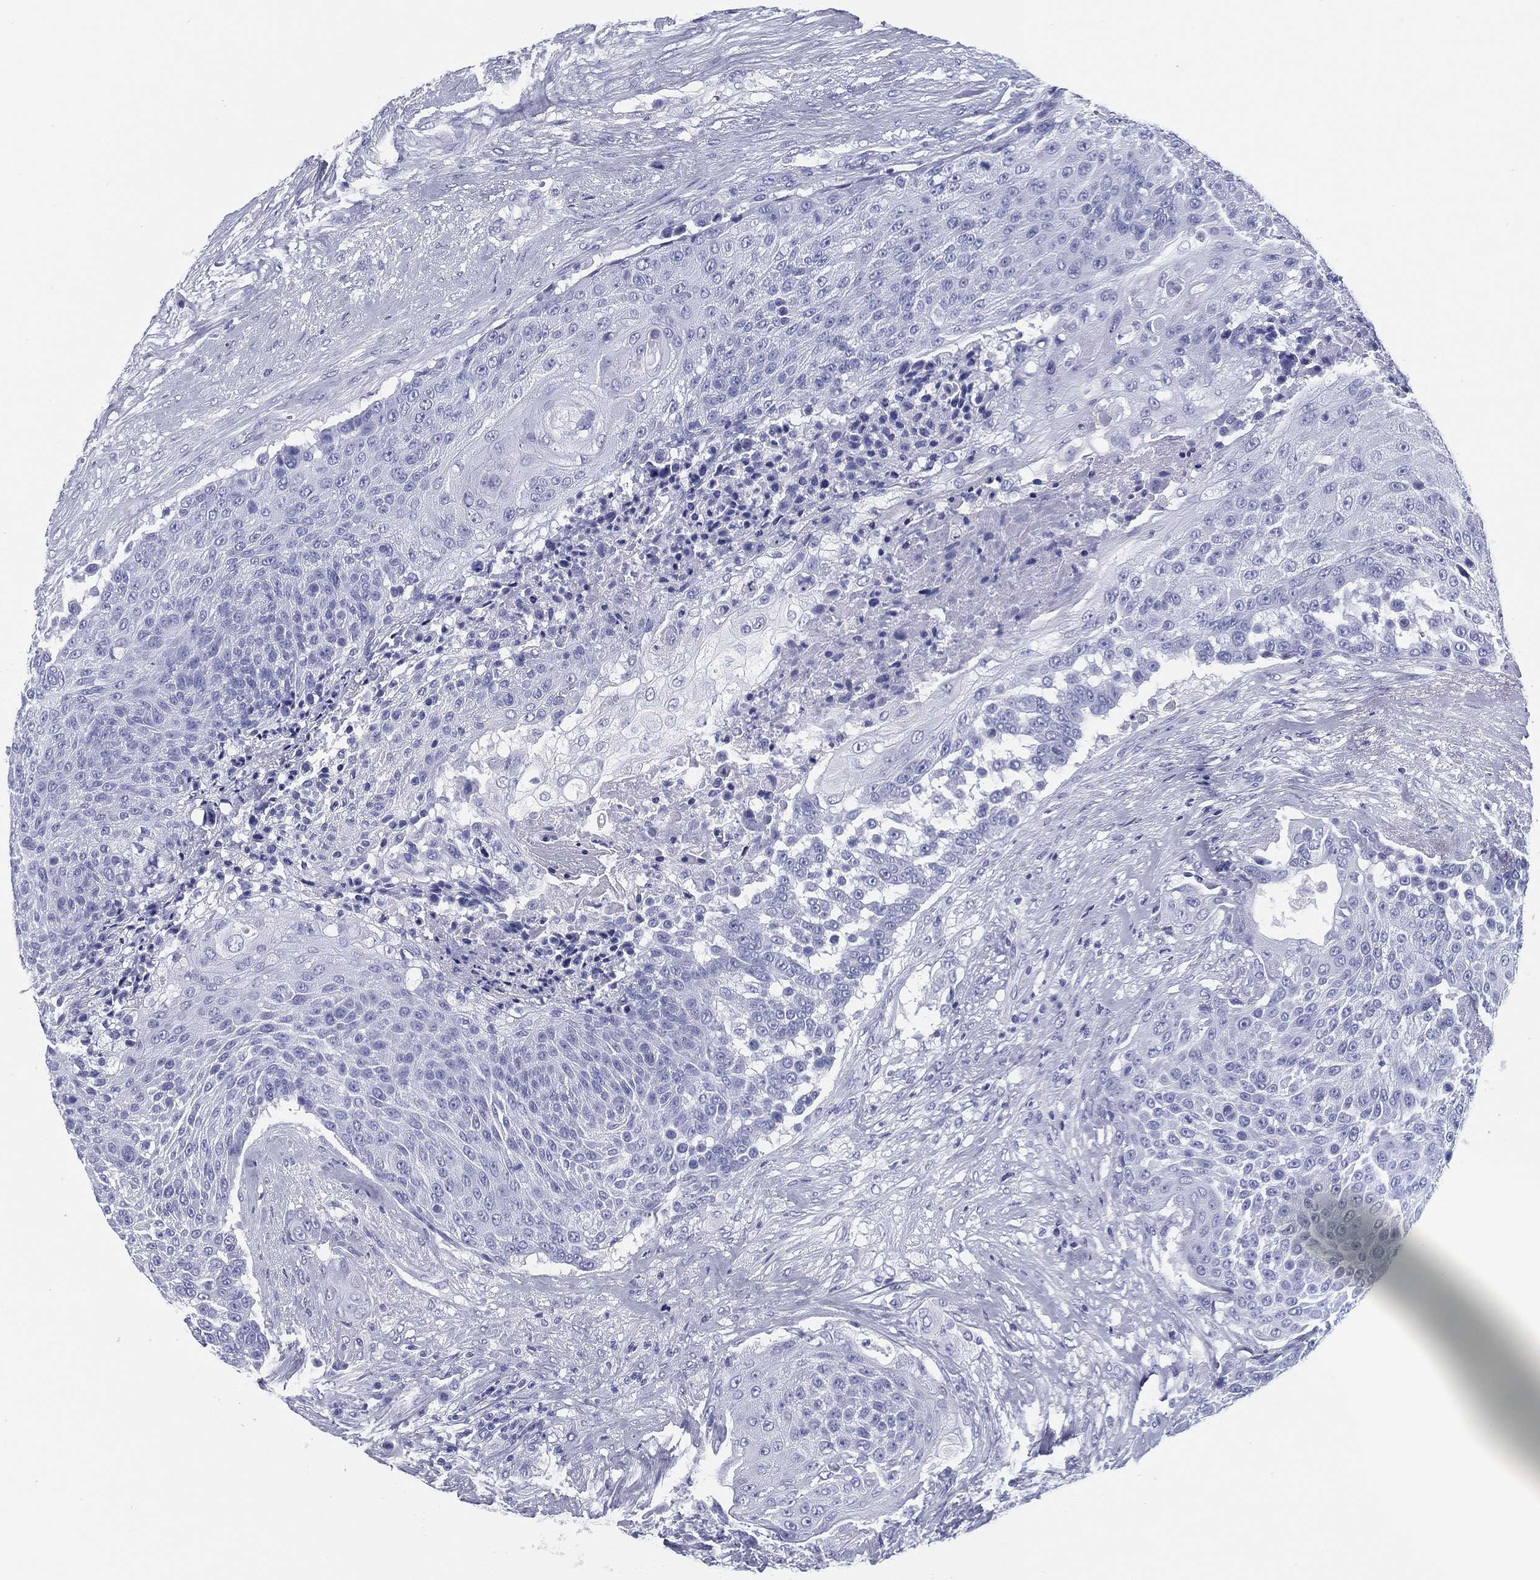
{"staining": {"intensity": "negative", "quantity": "none", "location": "none"}, "tissue": "urothelial cancer", "cell_type": "Tumor cells", "image_type": "cancer", "snomed": [{"axis": "morphology", "description": "Urothelial carcinoma, High grade"}, {"axis": "topography", "description": "Urinary bladder"}], "caption": "This is an IHC histopathology image of urothelial carcinoma (high-grade). There is no staining in tumor cells.", "gene": "TMEM252", "patient": {"sex": "female", "age": 63}}